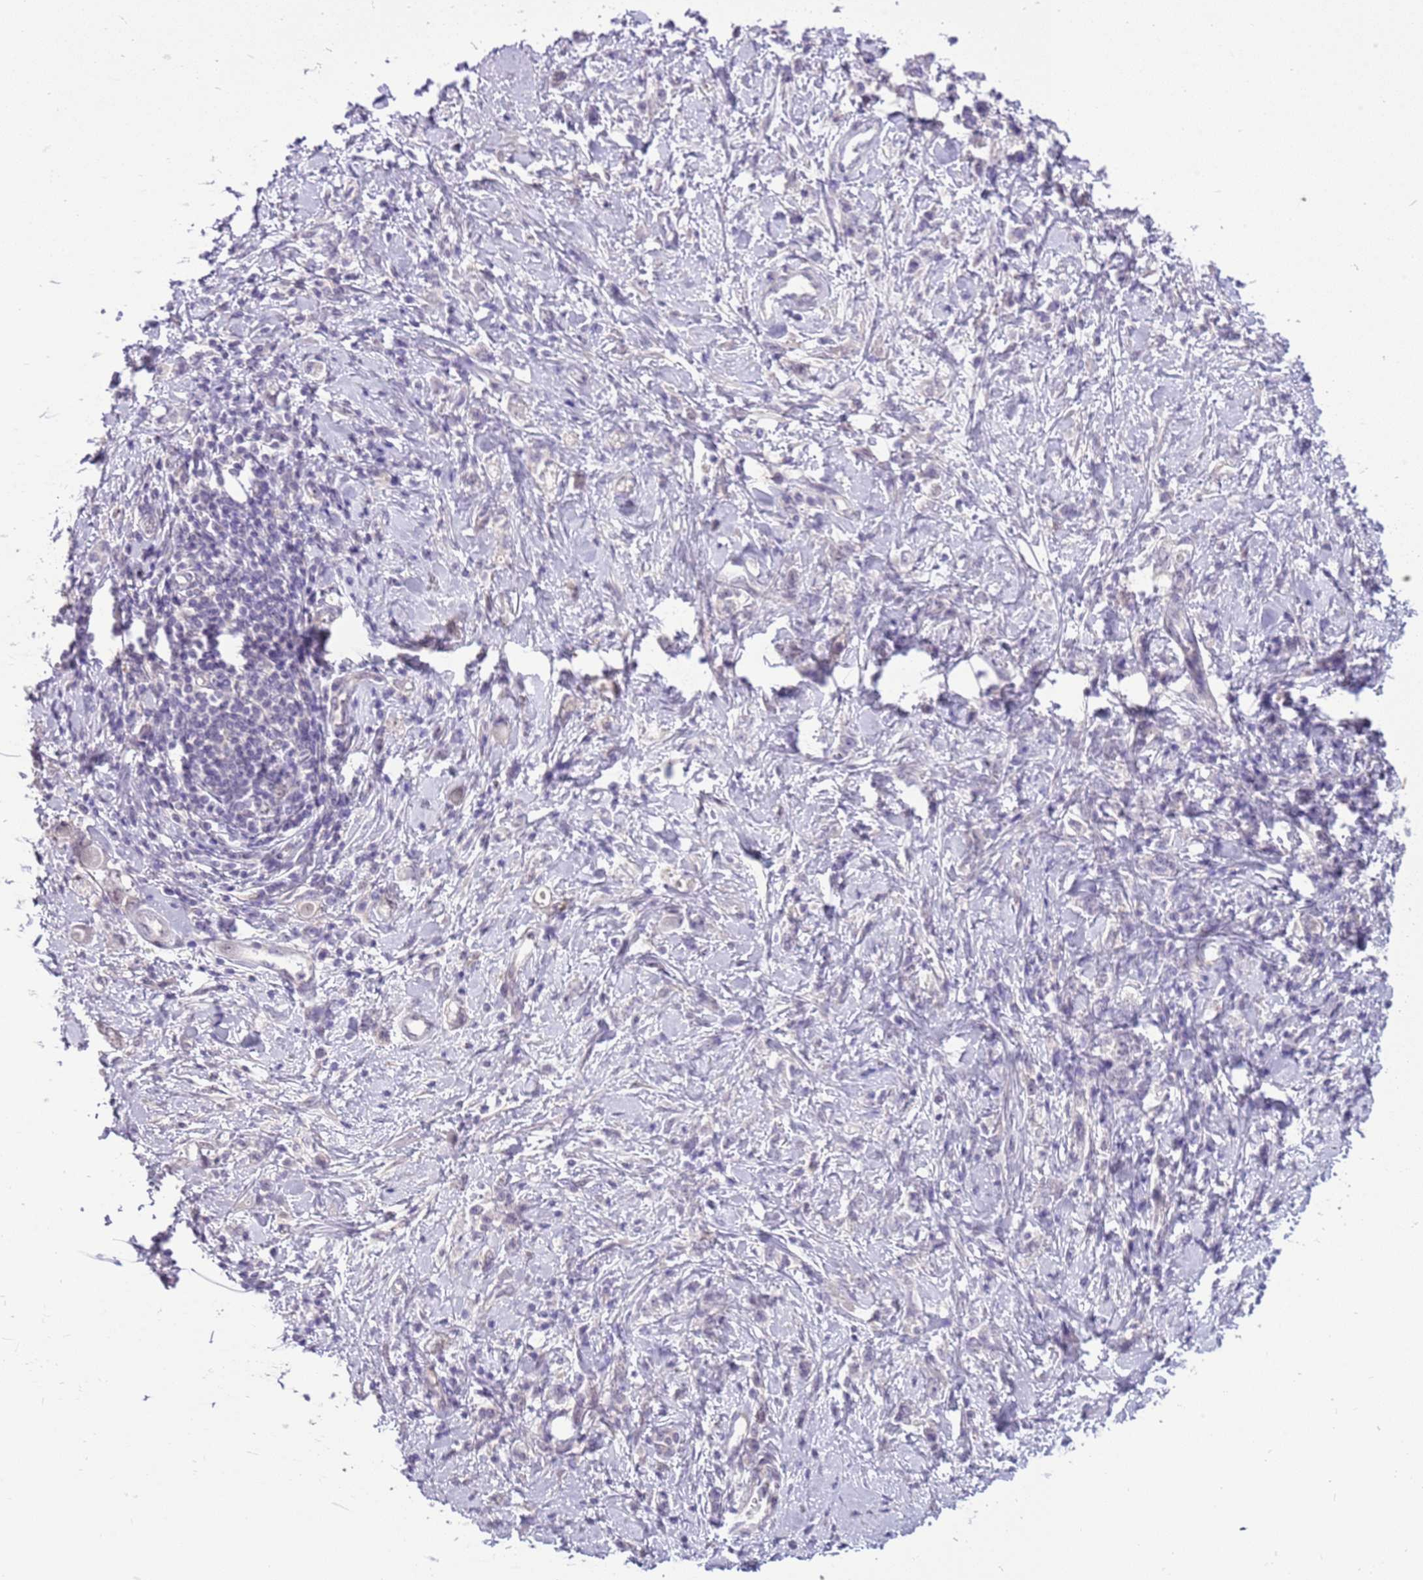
{"staining": {"intensity": "negative", "quantity": "none", "location": "none"}, "tissue": "stomach cancer", "cell_type": "Tumor cells", "image_type": "cancer", "snomed": [{"axis": "morphology", "description": "Adenocarcinoma, NOS"}, {"axis": "topography", "description": "Stomach"}], "caption": "Immunohistochemistry (IHC) of human stomach cancer exhibits no positivity in tumor cells.", "gene": "FAM120C", "patient": {"sex": "female", "age": 76}}